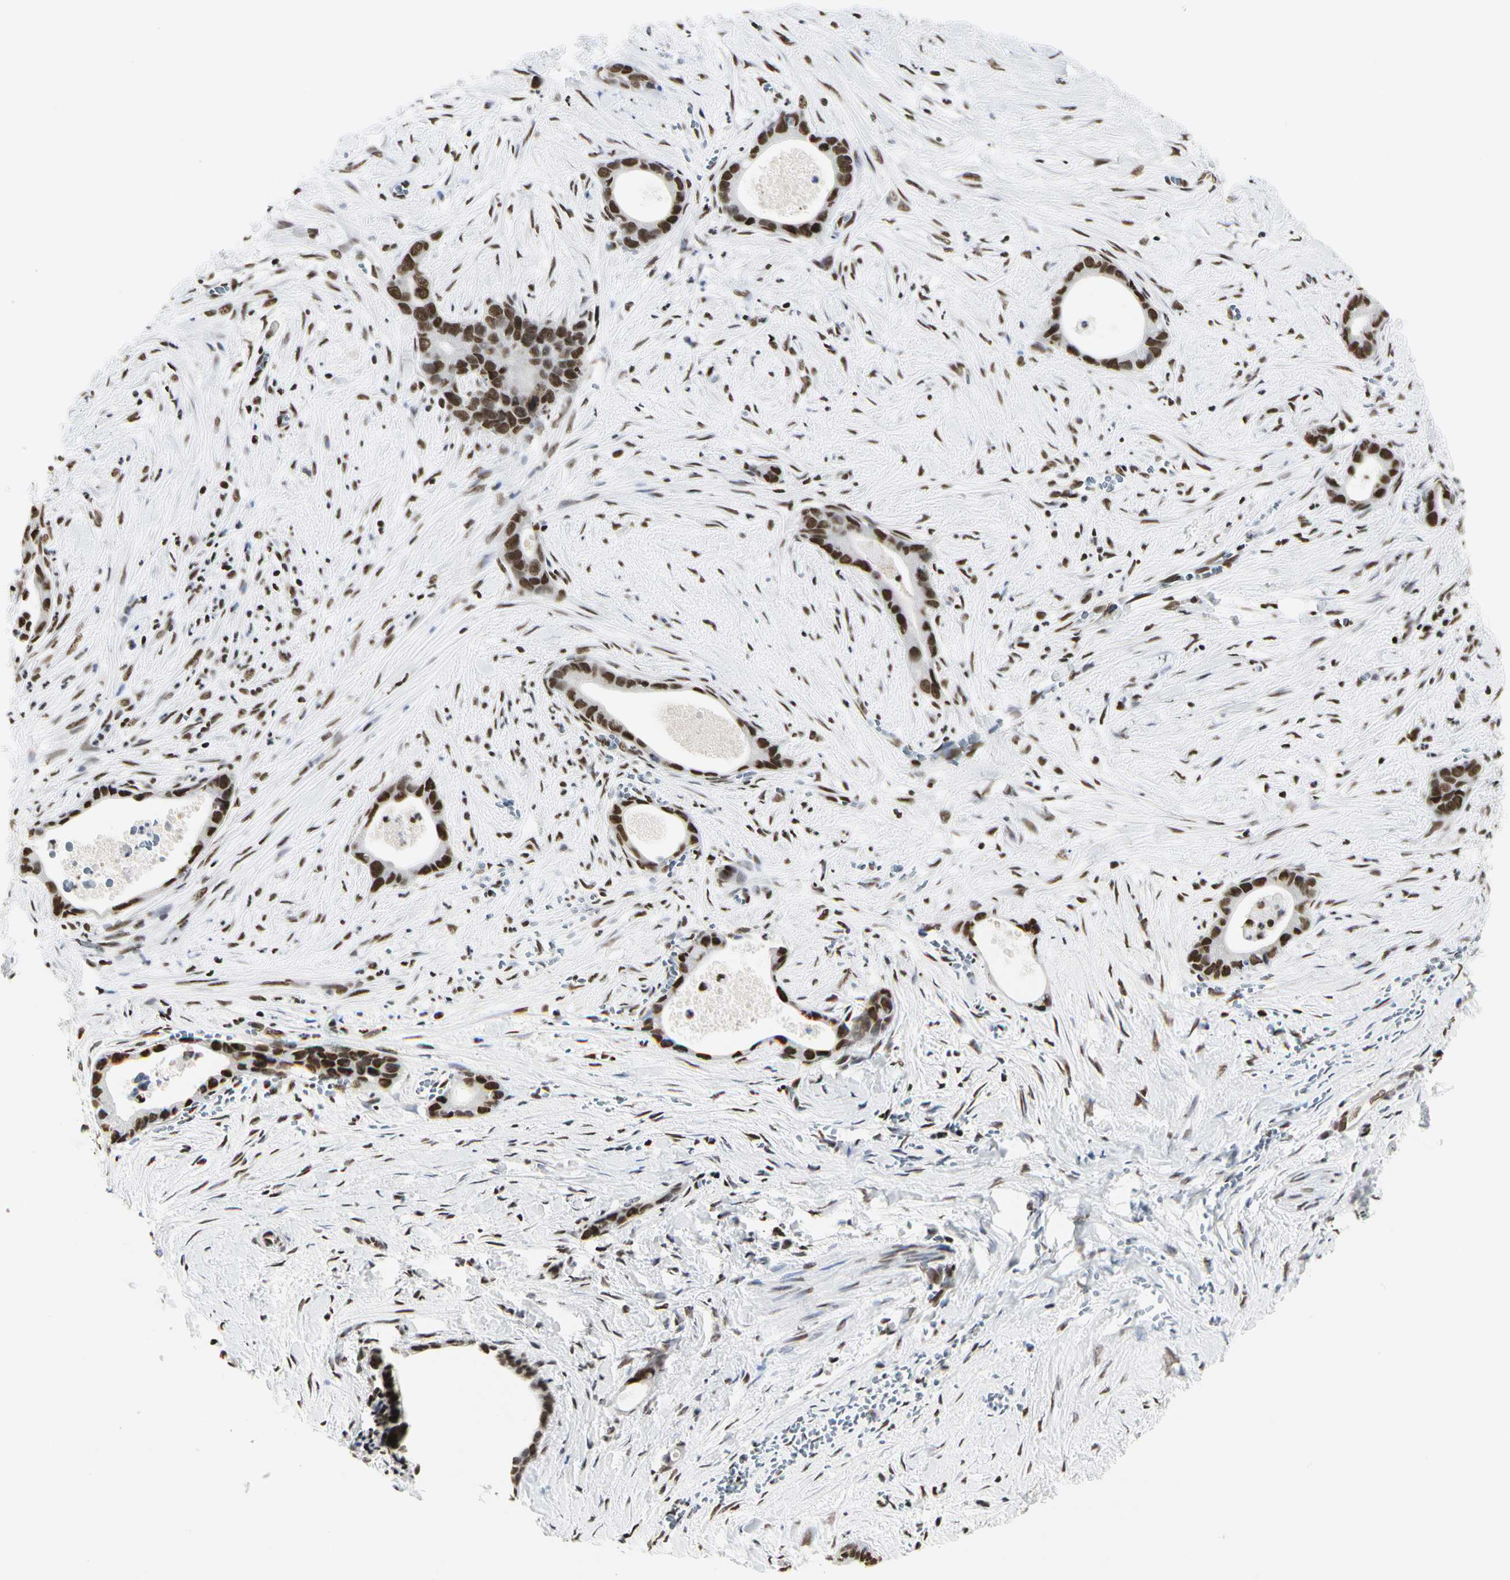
{"staining": {"intensity": "strong", "quantity": ">75%", "location": "nuclear"}, "tissue": "liver cancer", "cell_type": "Tumor cells", "image_type": "cancer", "snomed": [{"axis": "morphology", "description": "Cholangiocarcinoma"}, {"axis": "topography", "description": "Liver"}], "caption": "The histopathology image reveals immunohistochemical staining of liver cancer. There is strong nuclear staining is appreciated in approximately >75% of tumor cells. (DAB IHC with brightfield microscopy, high magnification).", "gene": "PRMT3", "patient": {"sex": "female", "age": 55}}